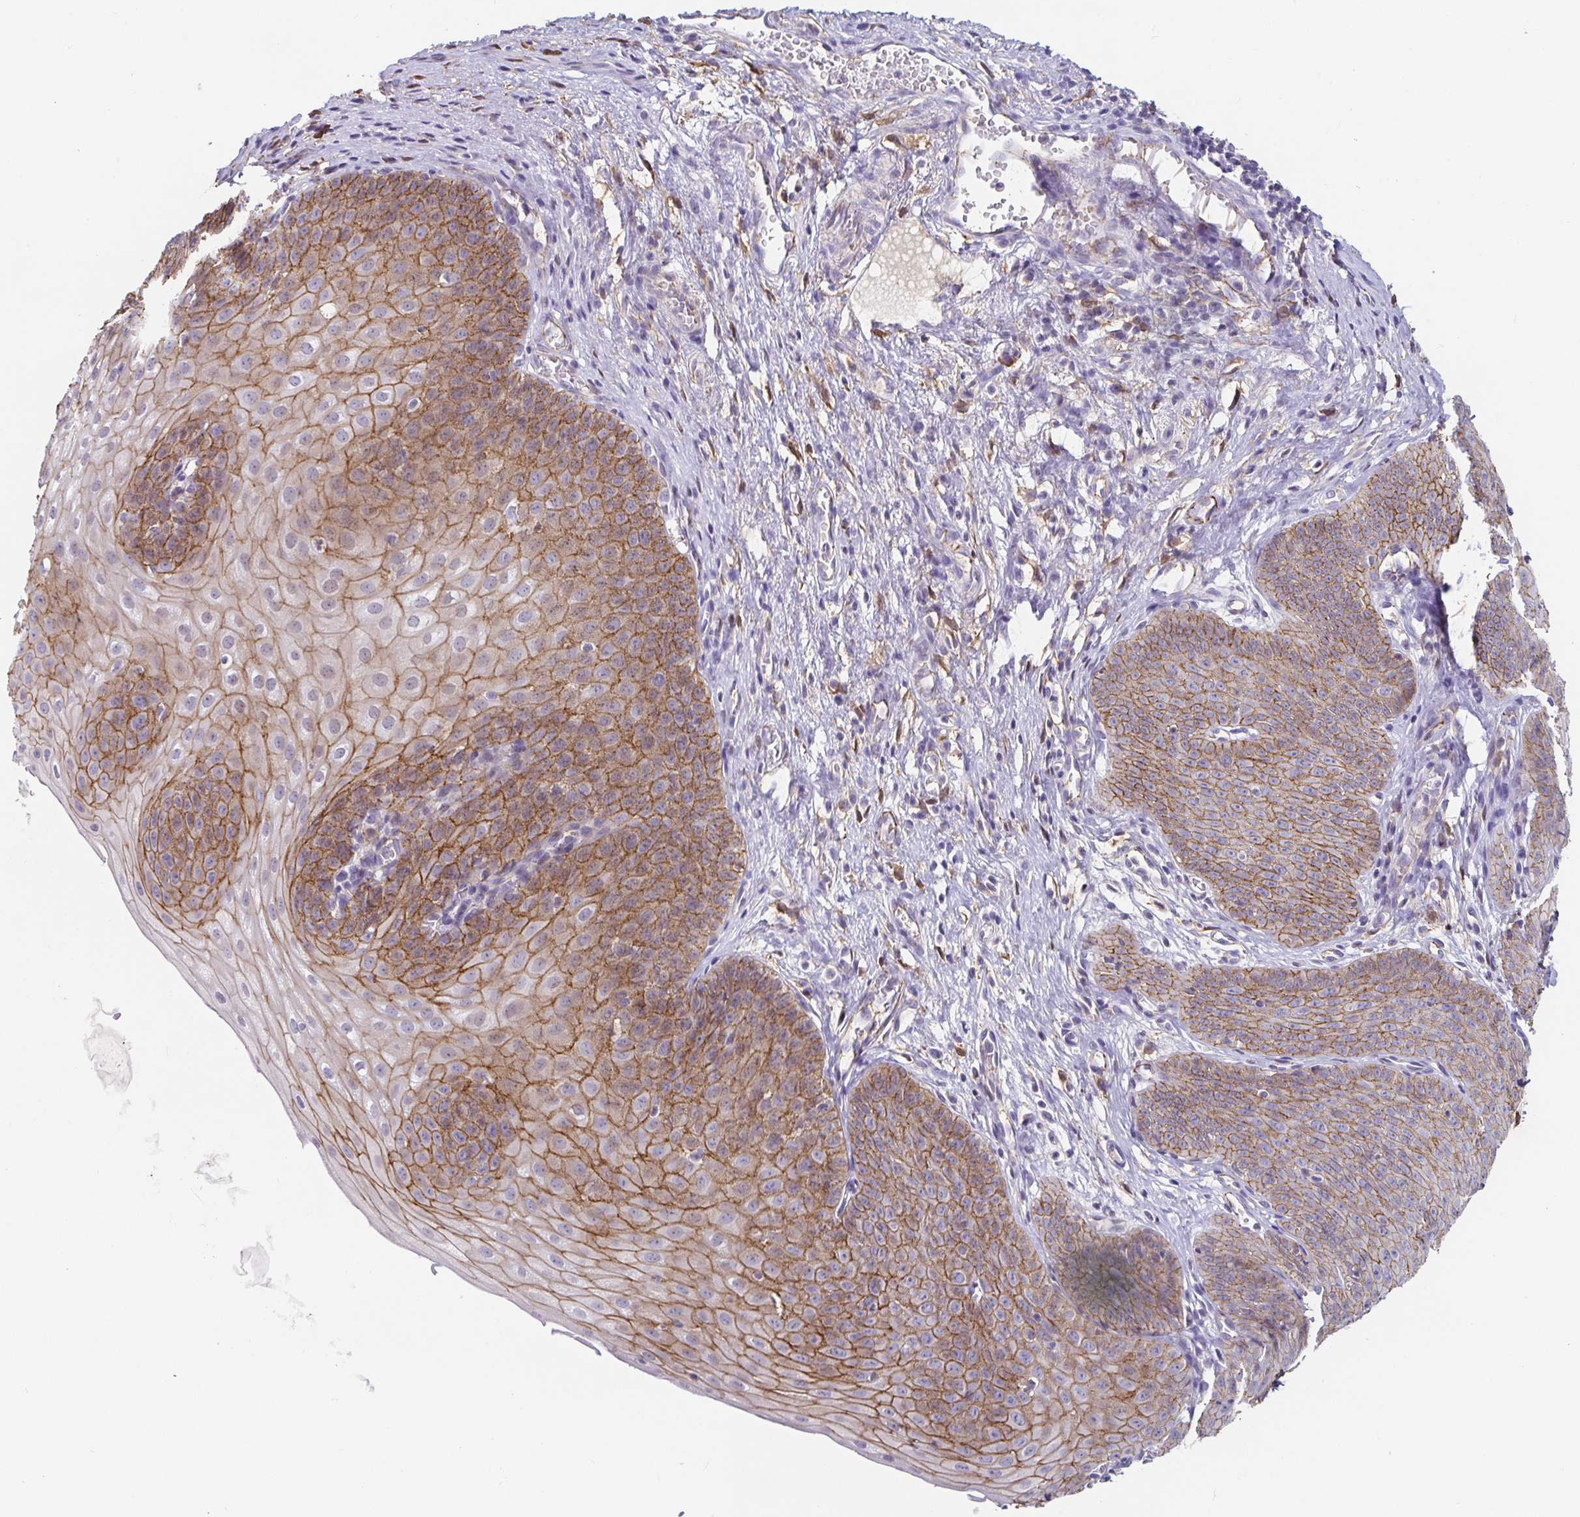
{"staining": {"intensity": "moderate", "quantity": ">75%", "location": "cytoplasmic/membranous"}, "tissue": "esophagus", "cell_type": "Squamous epithelial cells", "image_type": "normal", "snomed": [{"axis": "morphology", "description": "Normal tissue, NOS"}, {"axis": "topography", "description": "Esophagus"}], "caption": "Protein staining of unremarkable esophagus demonstrates moderate cytoplasmic/membranous expression in approximately >75% of squamous epithelial cells. (DAB (3,3'-diaminobenzidine) = brown stain, brightfield microscopy at high magnification).", "gene": "PIWIL3", "patient": {"sex": "male", "age": 71}}